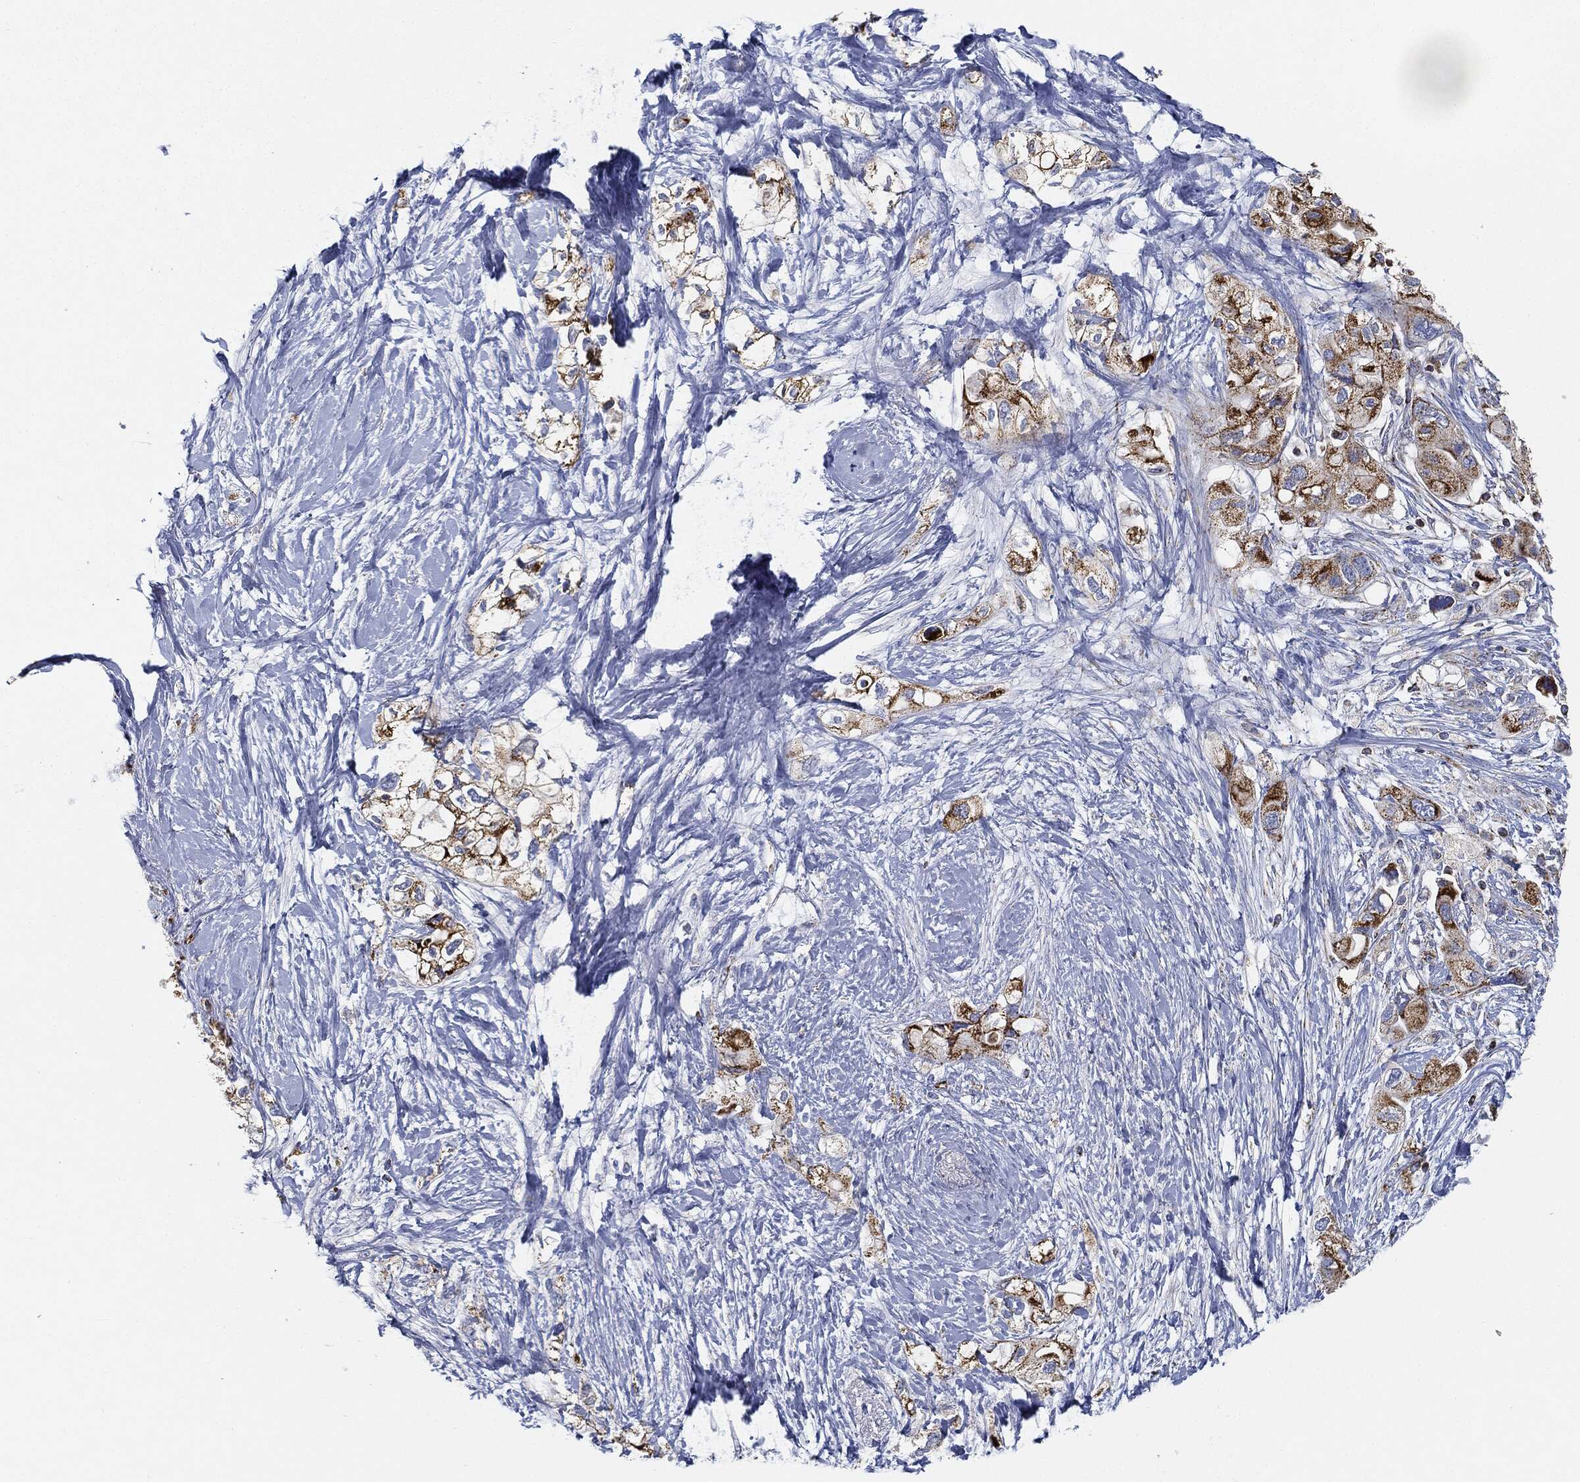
{"staining": {"intensity": "strong", "quantity": ">75%", "location": "cytoplasmic/membranous"}, "tissue": "pancreatic cancer", "cell_type": "Tumor cells", "image_type": "cancer", "snomed": [{"axis": "morphology", "description": "Adenocarcinoma, NOS"}, {"axis": "topography", "description": "Pancreas"}], "caption": "Protein staining displays strong cytoplasmic/membranous expression in approximately >75% of tumor cells in pancreatic cancer. Nuclei are stained in blue.", "gene": "CAPN15", "patient": {"sex": "female", "age": 56}}